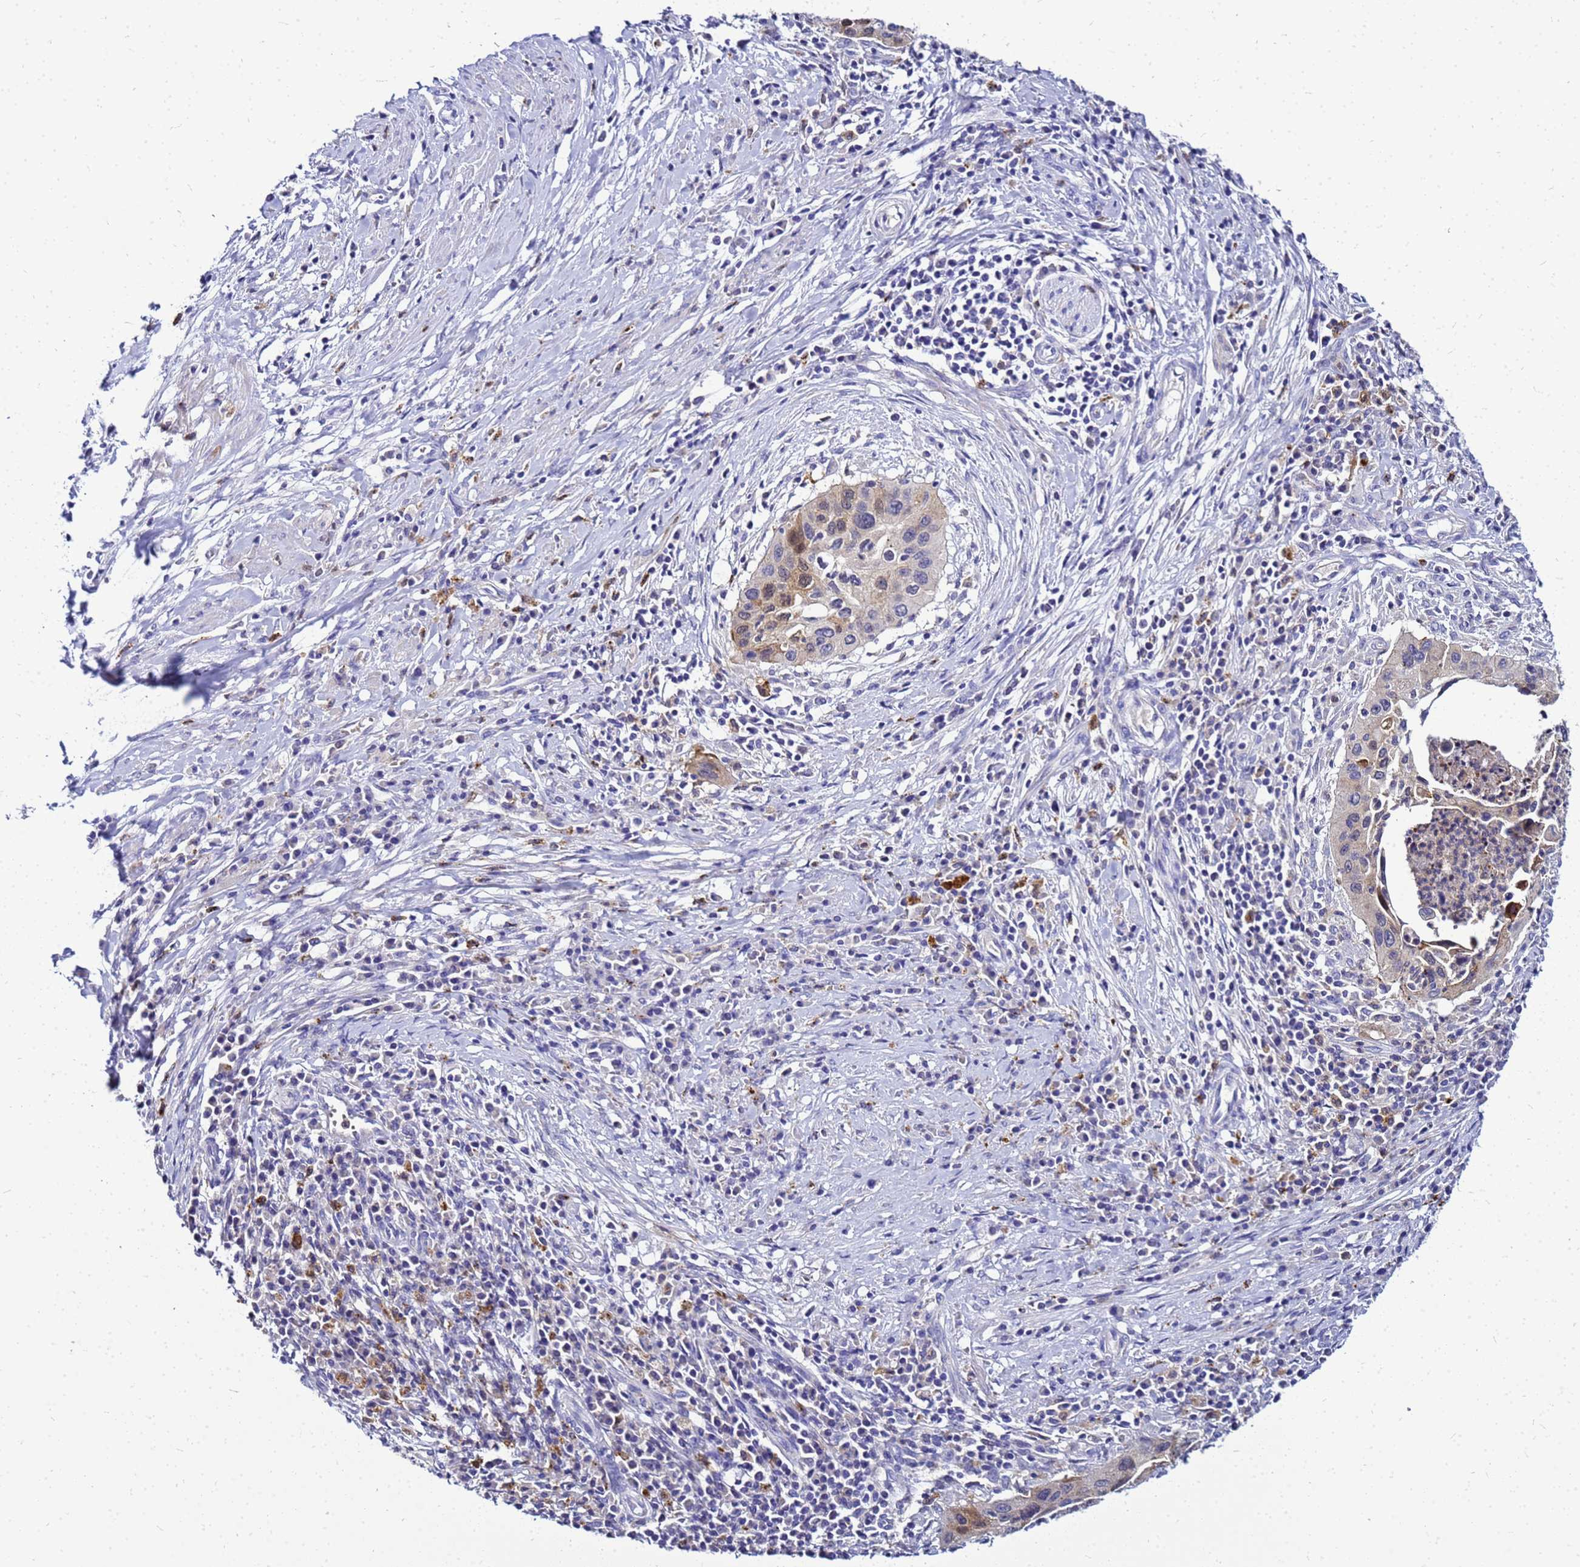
{"staining": {"intensity": "weak", "quantity": "<25%", "location": "cytoplasmic/membranous"}, "tissue": "cervical cancer", "cell_type": "Tumor cells", "image_type": "cancer", "snomed": [{"axis": "morphology", "description": "Squamous cell carcinoma, NOS"}, {"axis": "topography", "description": "Cervix"}], "caption": "DAB (3,3'-diaminobenzidine) immunohistochemical staining of cervical cancer (squamous cell carcinoma) exhibits no significant staining in tumor cells.", "gene": "CSTA", "patient": {"sex": "female", "age": 38}}